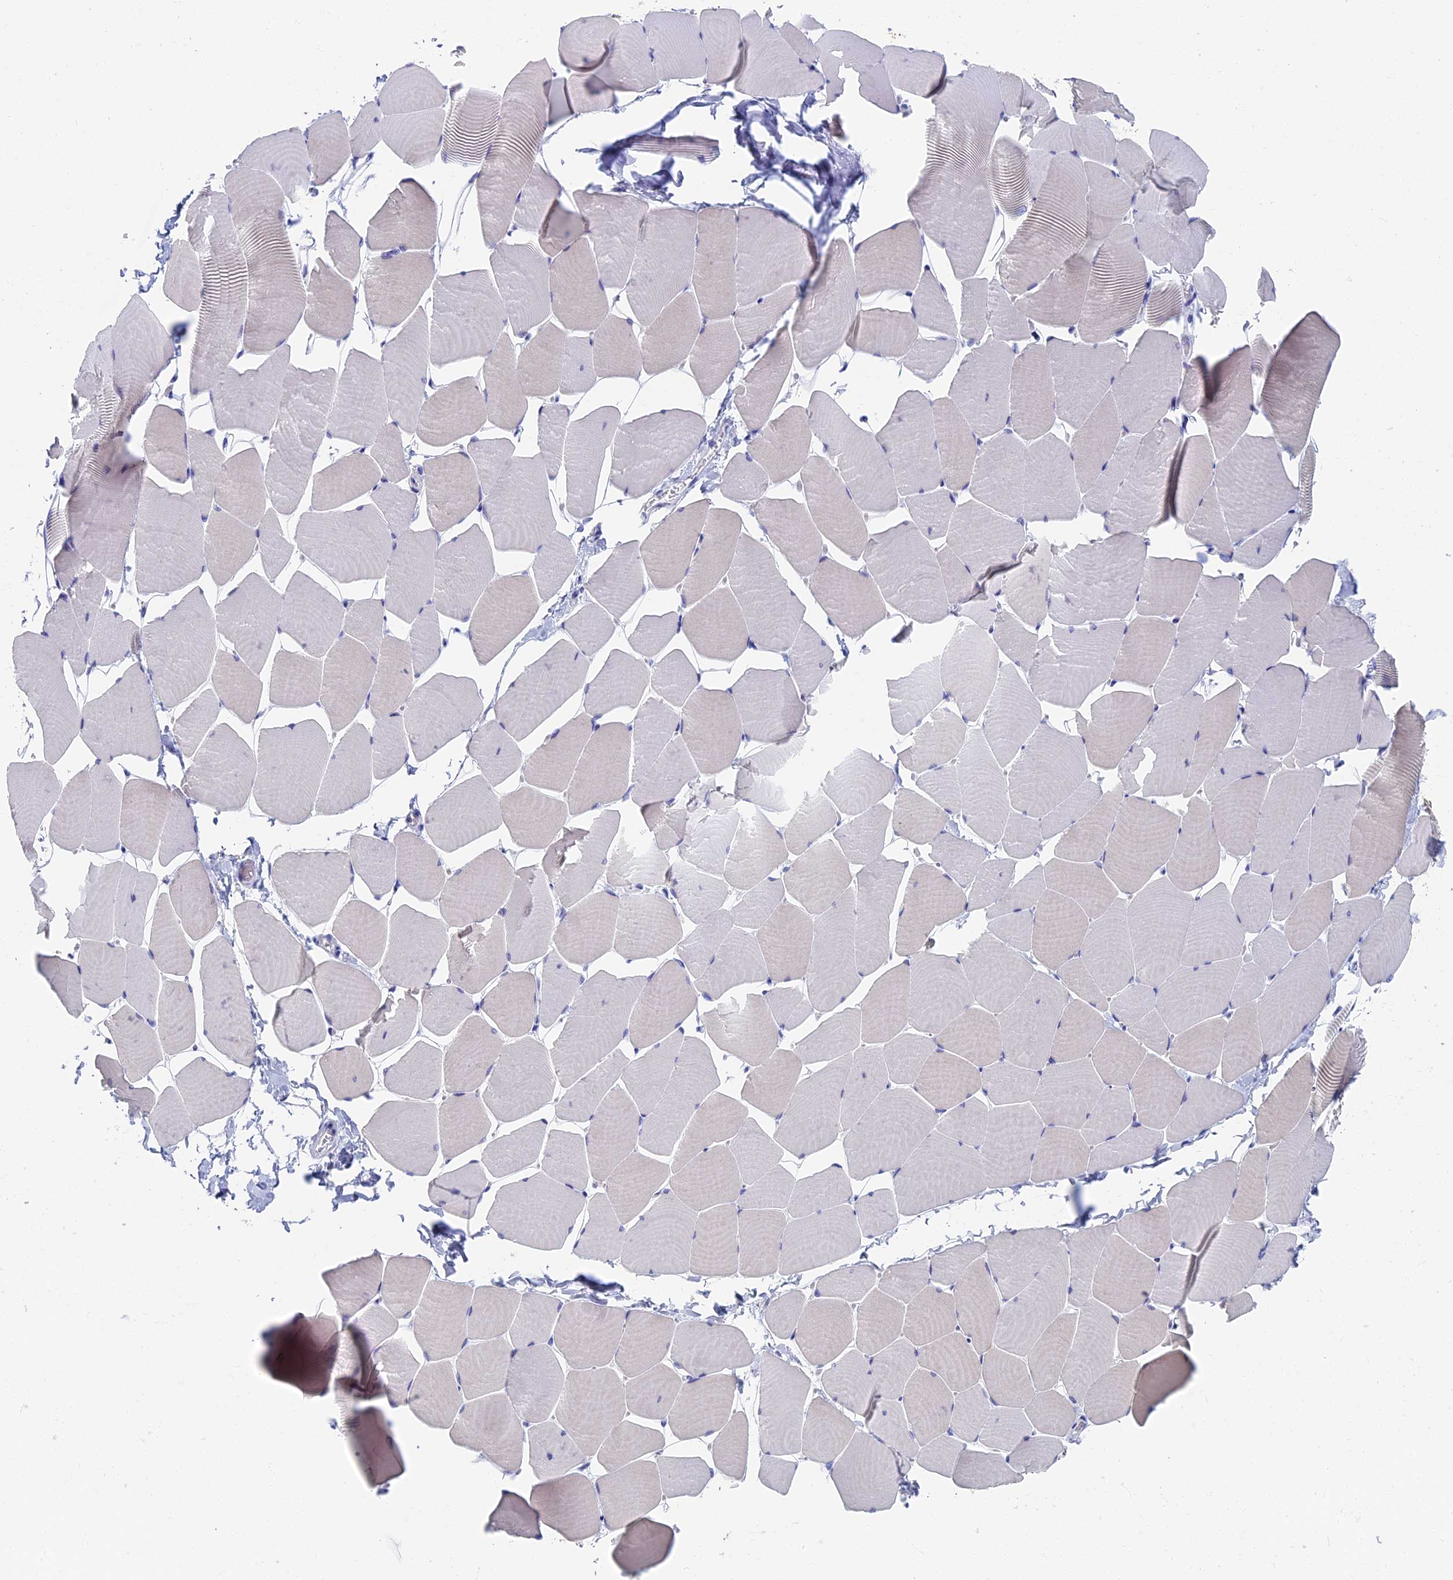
{"staining": {"intensity": "negative", "quantity": "none", "location": "none"}, "tissue": "skeletal muscle", "cell_type": "Myocytes", "image_type": "normal", "snomed": [{"axis": "morphology", "description": "Normal tissue, NOS"}, {"axis": "topography", "description": "Skeletal muscle"}], "caption": "Myocytes are negative for protein expression in normal human skeletal muscle. The staining is performed using DAB (3,3'-diaminobenzidine) brown chromogen with nuclei counter-stained in using hematoxylin.", "gene": "OAT", "patient": {"sex": "male", "age": 25}}